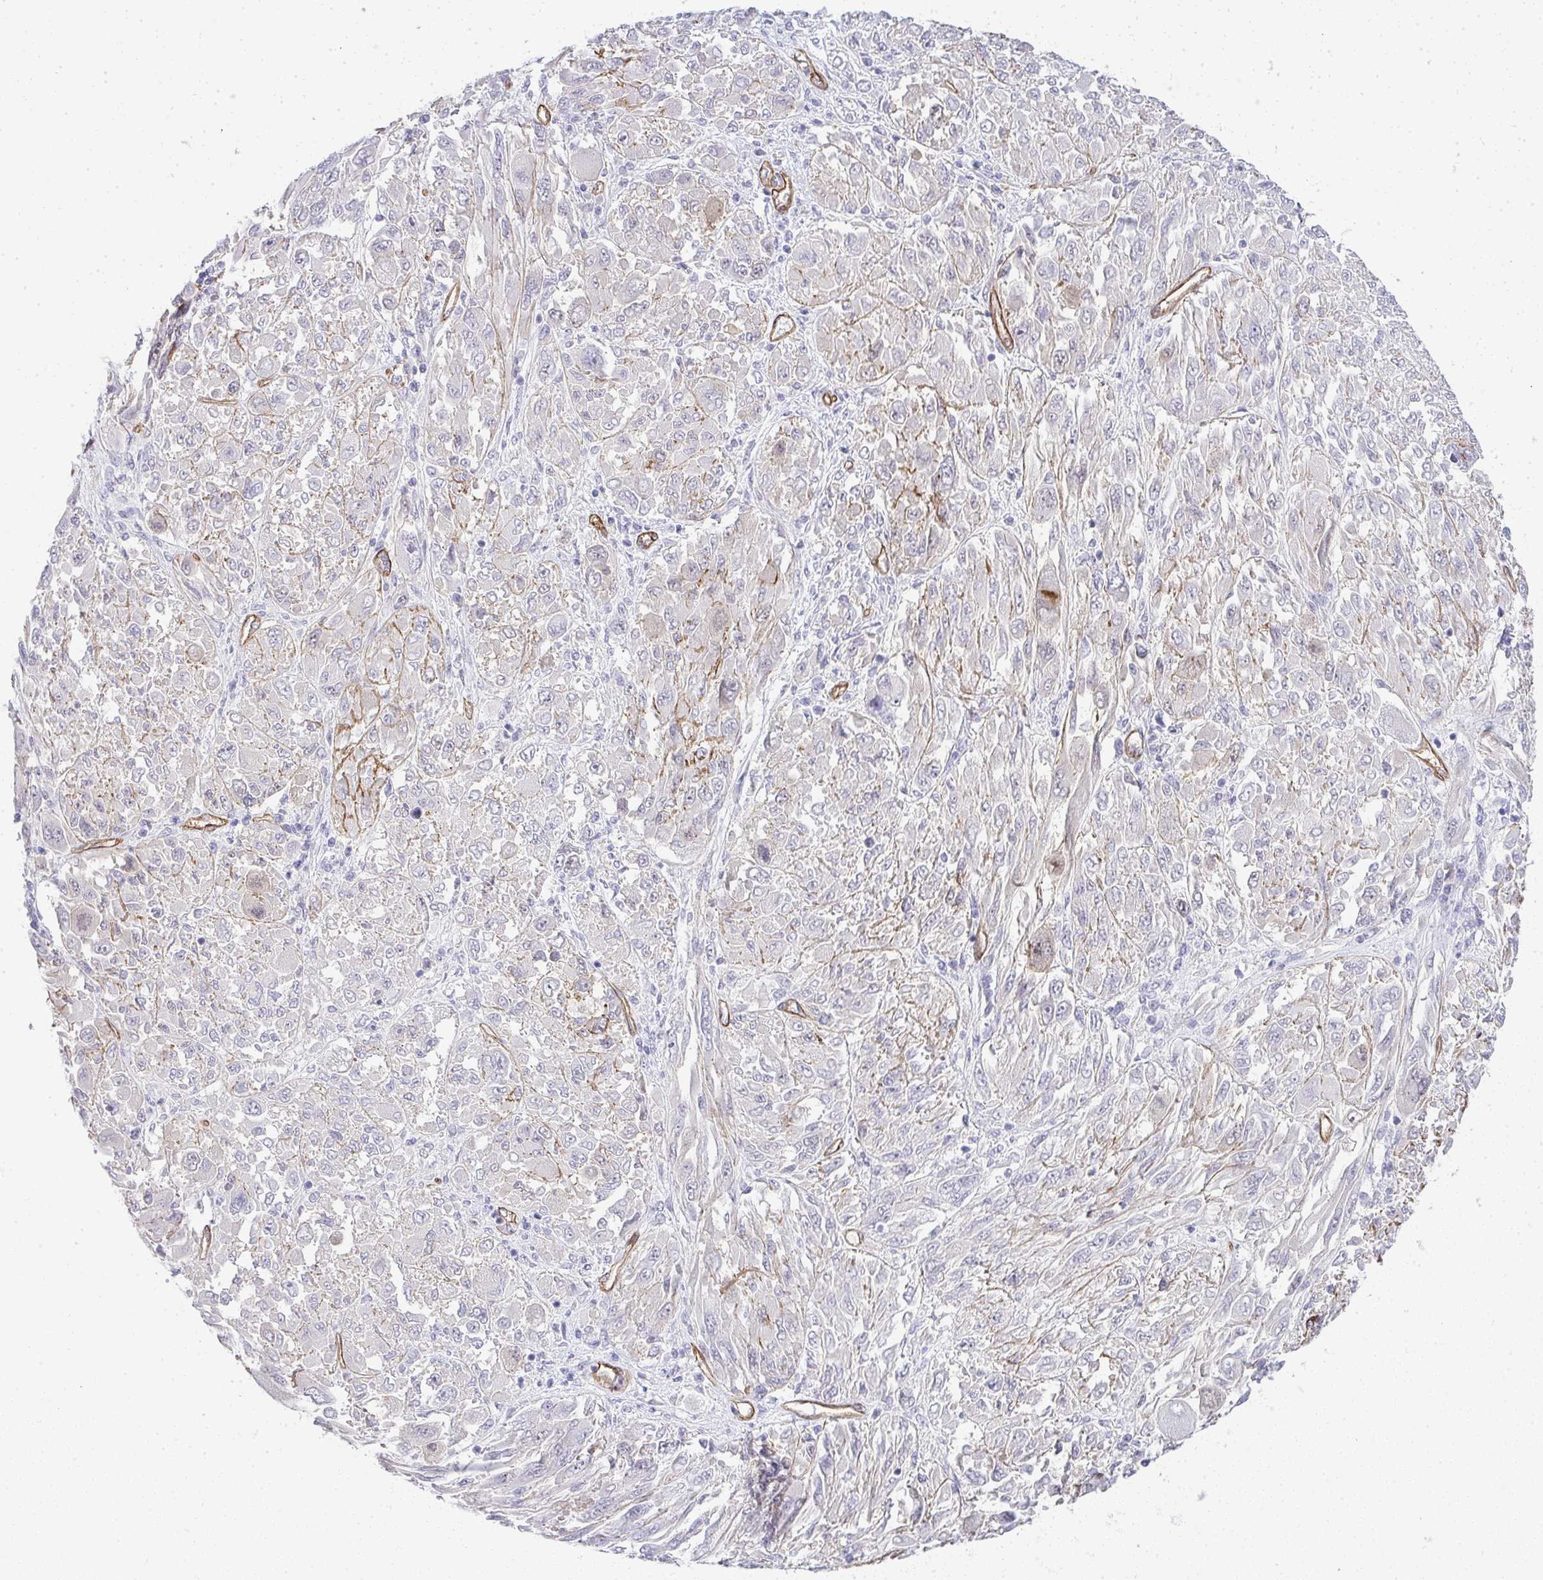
{"staining": {"intensity": "negative", "quantity": "none", "location": "none"}, "tissue": "melanoma", "cell_type": "Tumor cells", "image_type": "cancer", "snomed": [{"axis": "morphology", "description": "Malignant melanoma, NOS"}, {"axis": "topography", "description": "Skin"}], "caption": "Malignant melanoma stained for a protein using immunohistochemistry demonstrates no expression tumor cells.", "gene": "UBE2S", "patient": {"sex": "female", "age": 91}}